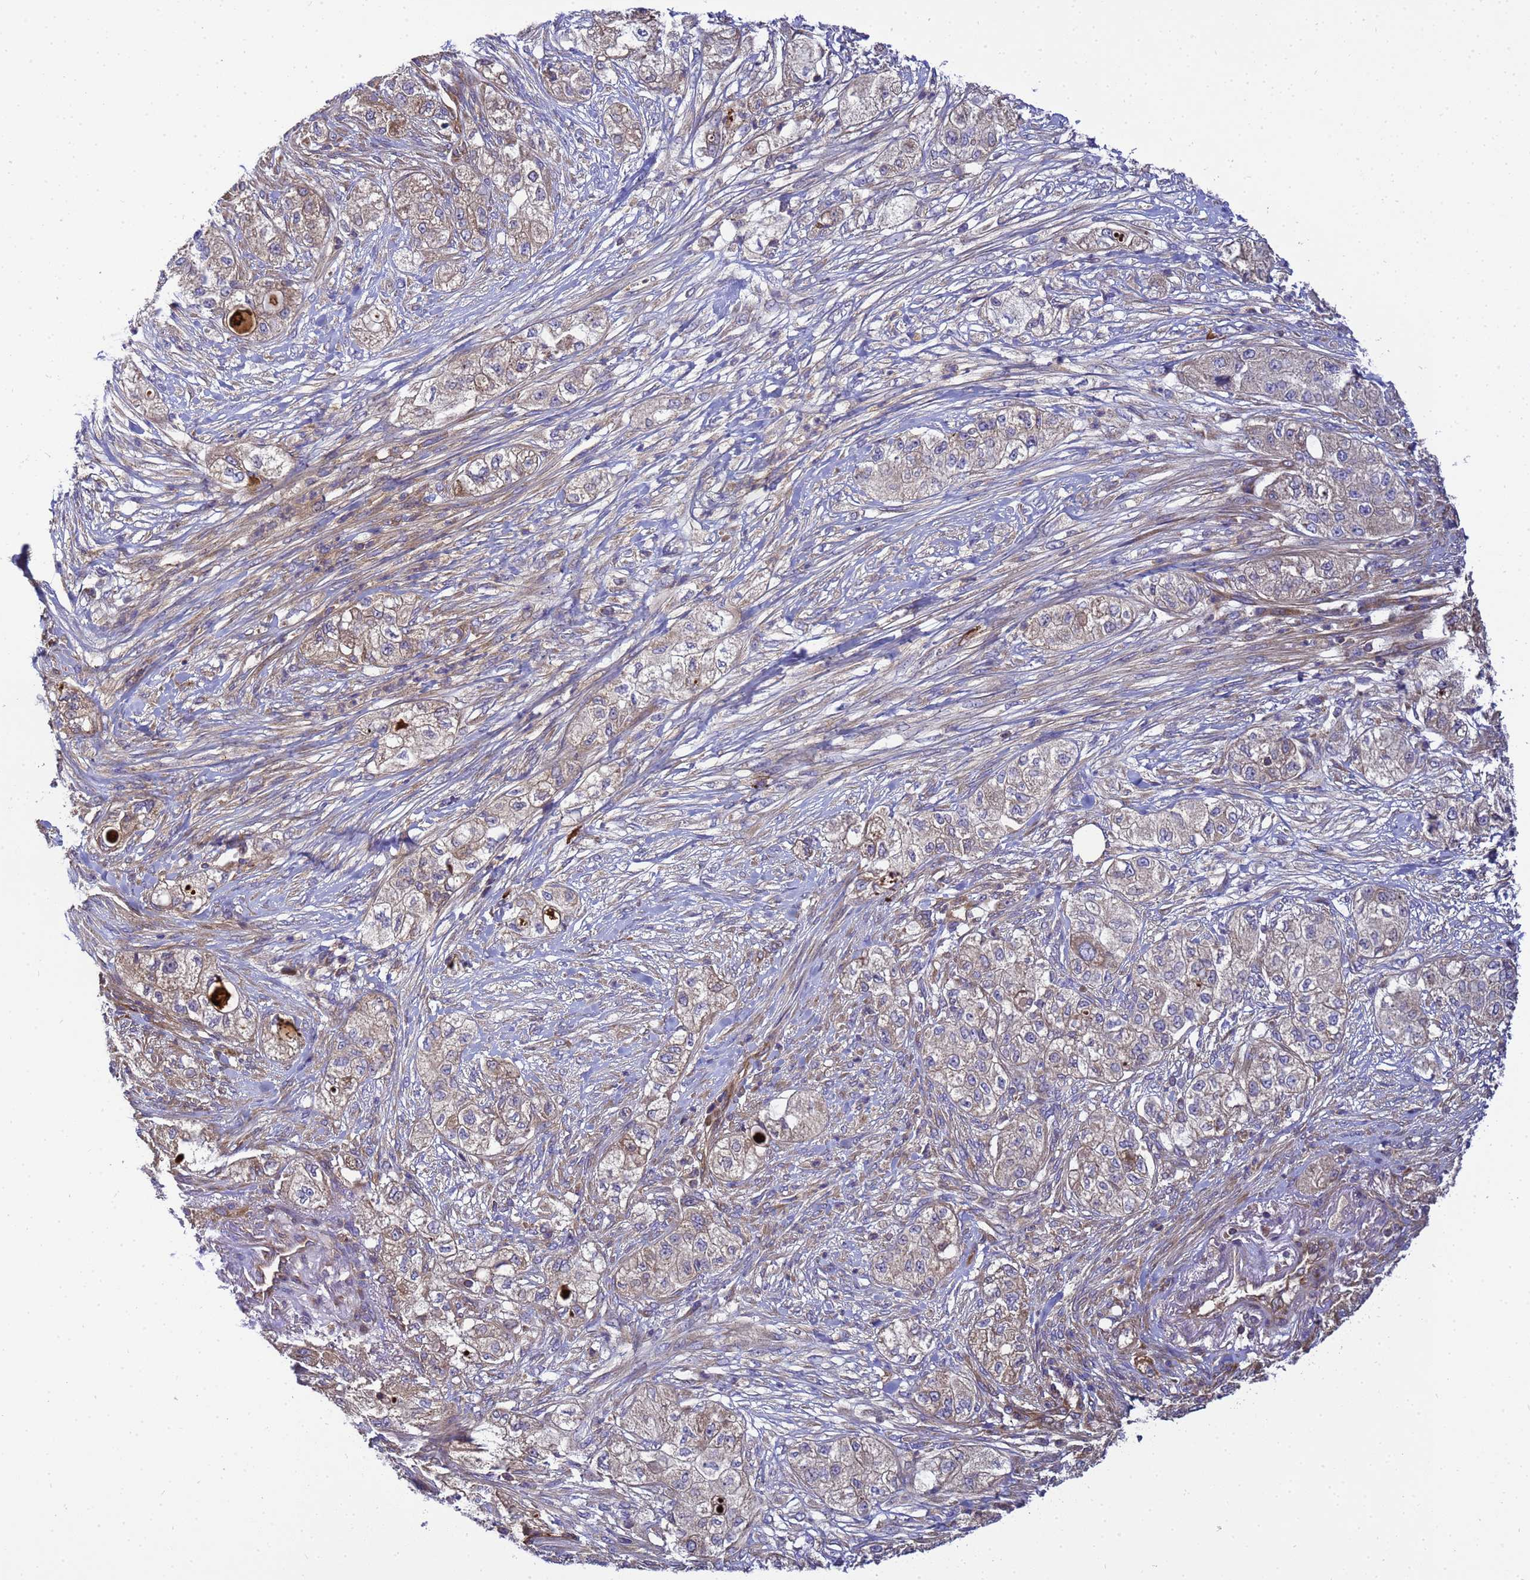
{"staining": {"intensity": "weak", "quantity": ">75%", "location": "cytoplasmic/membranous"}, "tissue": "pancreatic cancer", "cell_type": "Tumor cells", "image_type": "cancer", "snomed": [{"axis": "morphology", "description": "Adenocarcinoma, NOS"}, {"axis": "topography", "description": "Pancreas"}], "caption": "Immunohistochemical staining of adenocarcinoma (pancreatic) reveals weak cytoplasmic/membranous protein expression in approximately >75% of tumor cells.", "gene": "BECN1", "patient": {"sex": "female", "age": 78}}